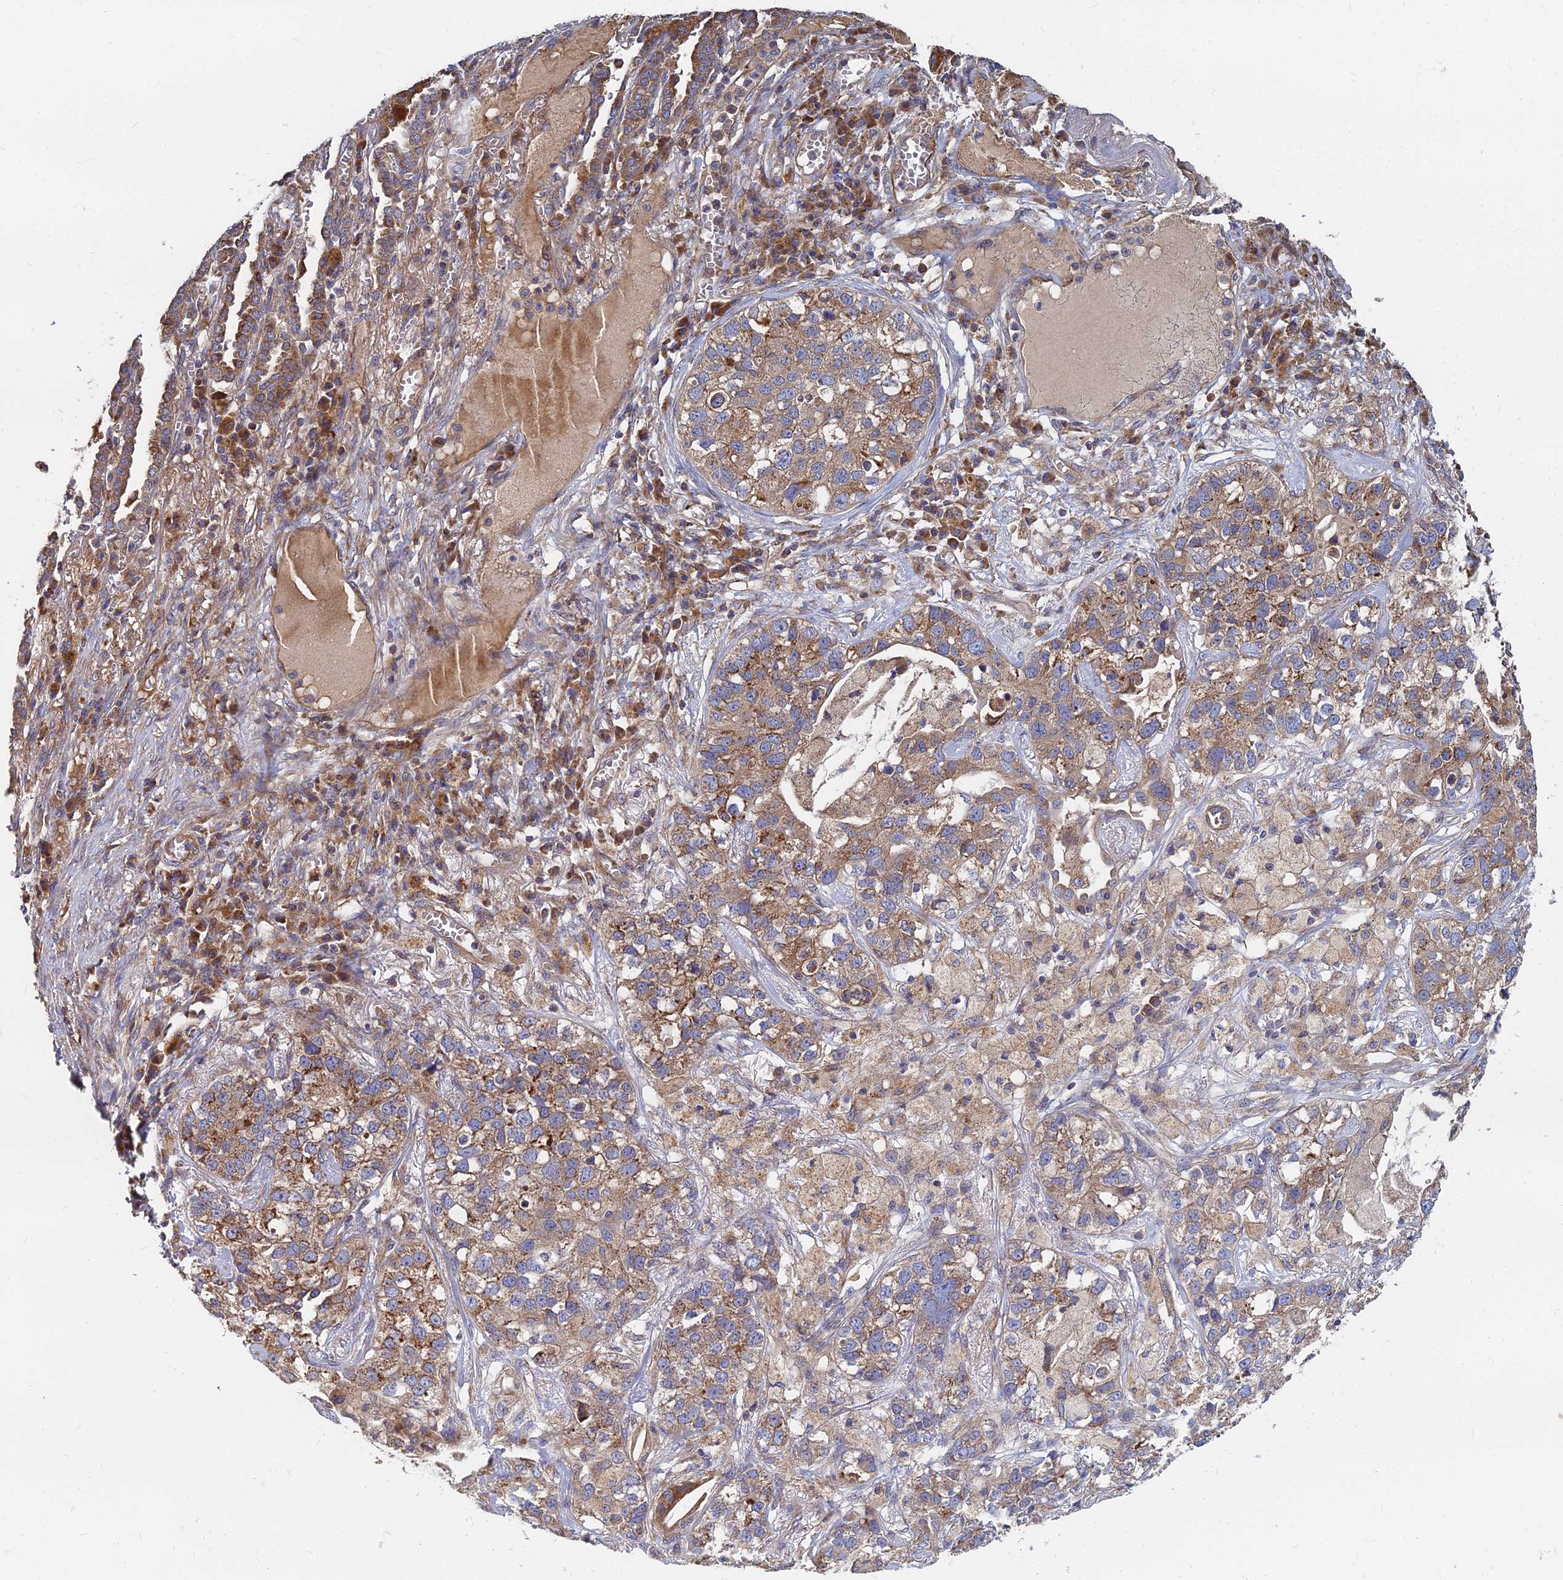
{"staining": {"intensity": "moderate", "quantity": ">75%", "location": "cytoplasmic/membranous"}, "tissue": "lung cancer", "cell_type": "Tumor cells", "image_type": "cancer", "snomed": [{"axis": "morphology", "description": "Adenocarcinoma, NOS"}, {"axis": "topography", "description": "Lung"}], "caption": "Immunohistochemistry staining of adenocarcinoma (lung), which demonstrates medium levels of moderate cytoplasmic/membranous positivity in approximately >75% of tumor cells indicating moderate cytoplasmic/membranous protein expression. The staining was performed using DAB (3,3'-diaminobenzidine) (brown) for protein detection and nuclei were counterstained in hematoxylin (blue).", "gene": "CCZ1", "patient": {"sex": "male", "age": 49}}